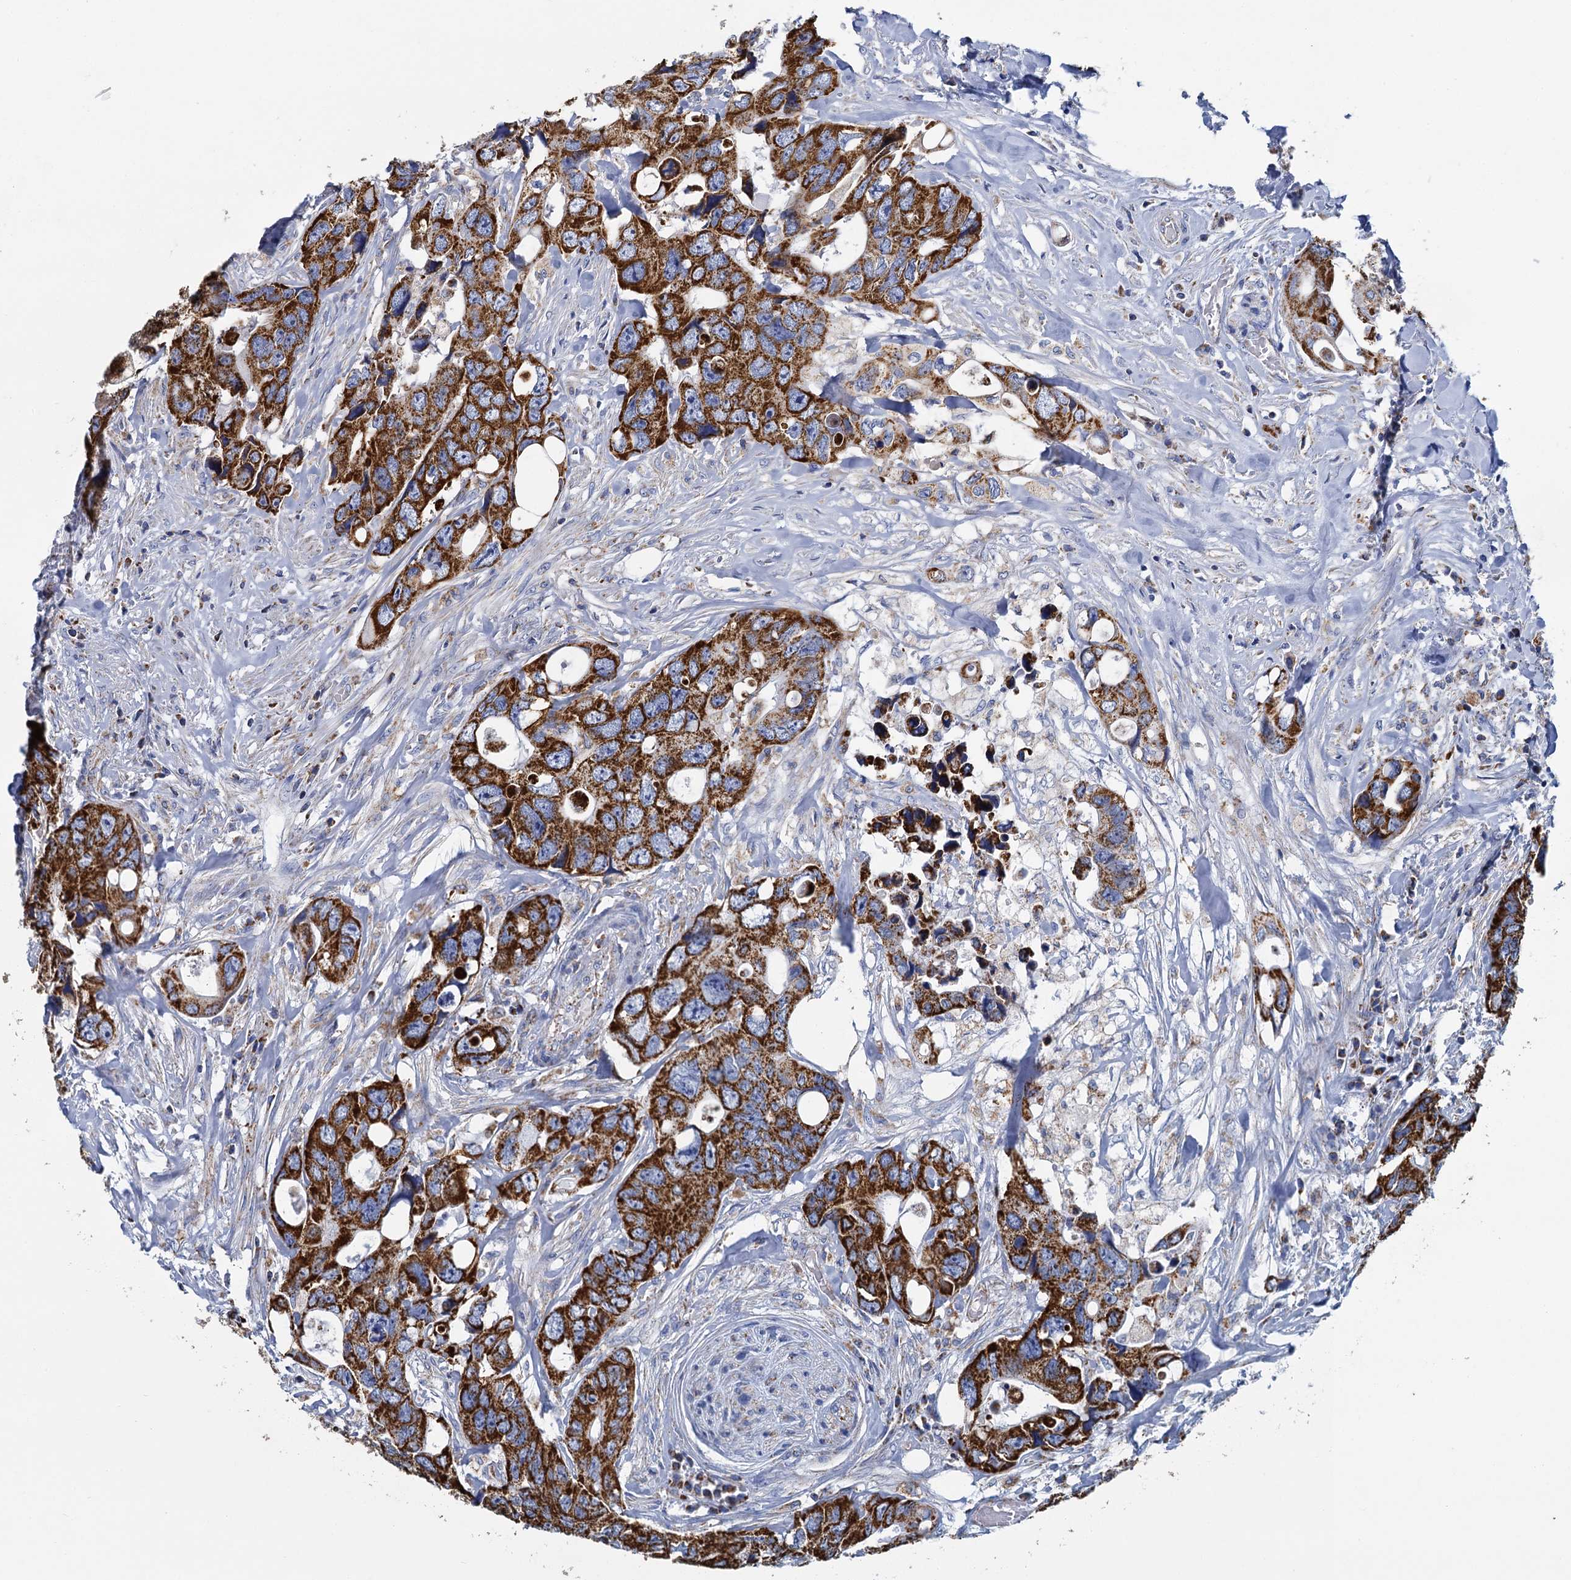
{"staining": {"intensity": "strong", "quantity": ">75%", "location": "cytoplasmic/membranous"}, "tissue": "colorectal cancer", "cell_type": "Tumor cells", "image_type": "cancer", "snomed": [{"axis": "morphology", "description": "Adenocarcinoma, NOS"}, {"axis": "topography", "description": "Rectum"}], "caption": "Human colorectal cancer stained with a brown dye reveals strong cytoplasmic/membranous positive positivity in about >75% of tumor cells.", "gene": "CCP110", "patient": {"sex": "male", "age": 57}}